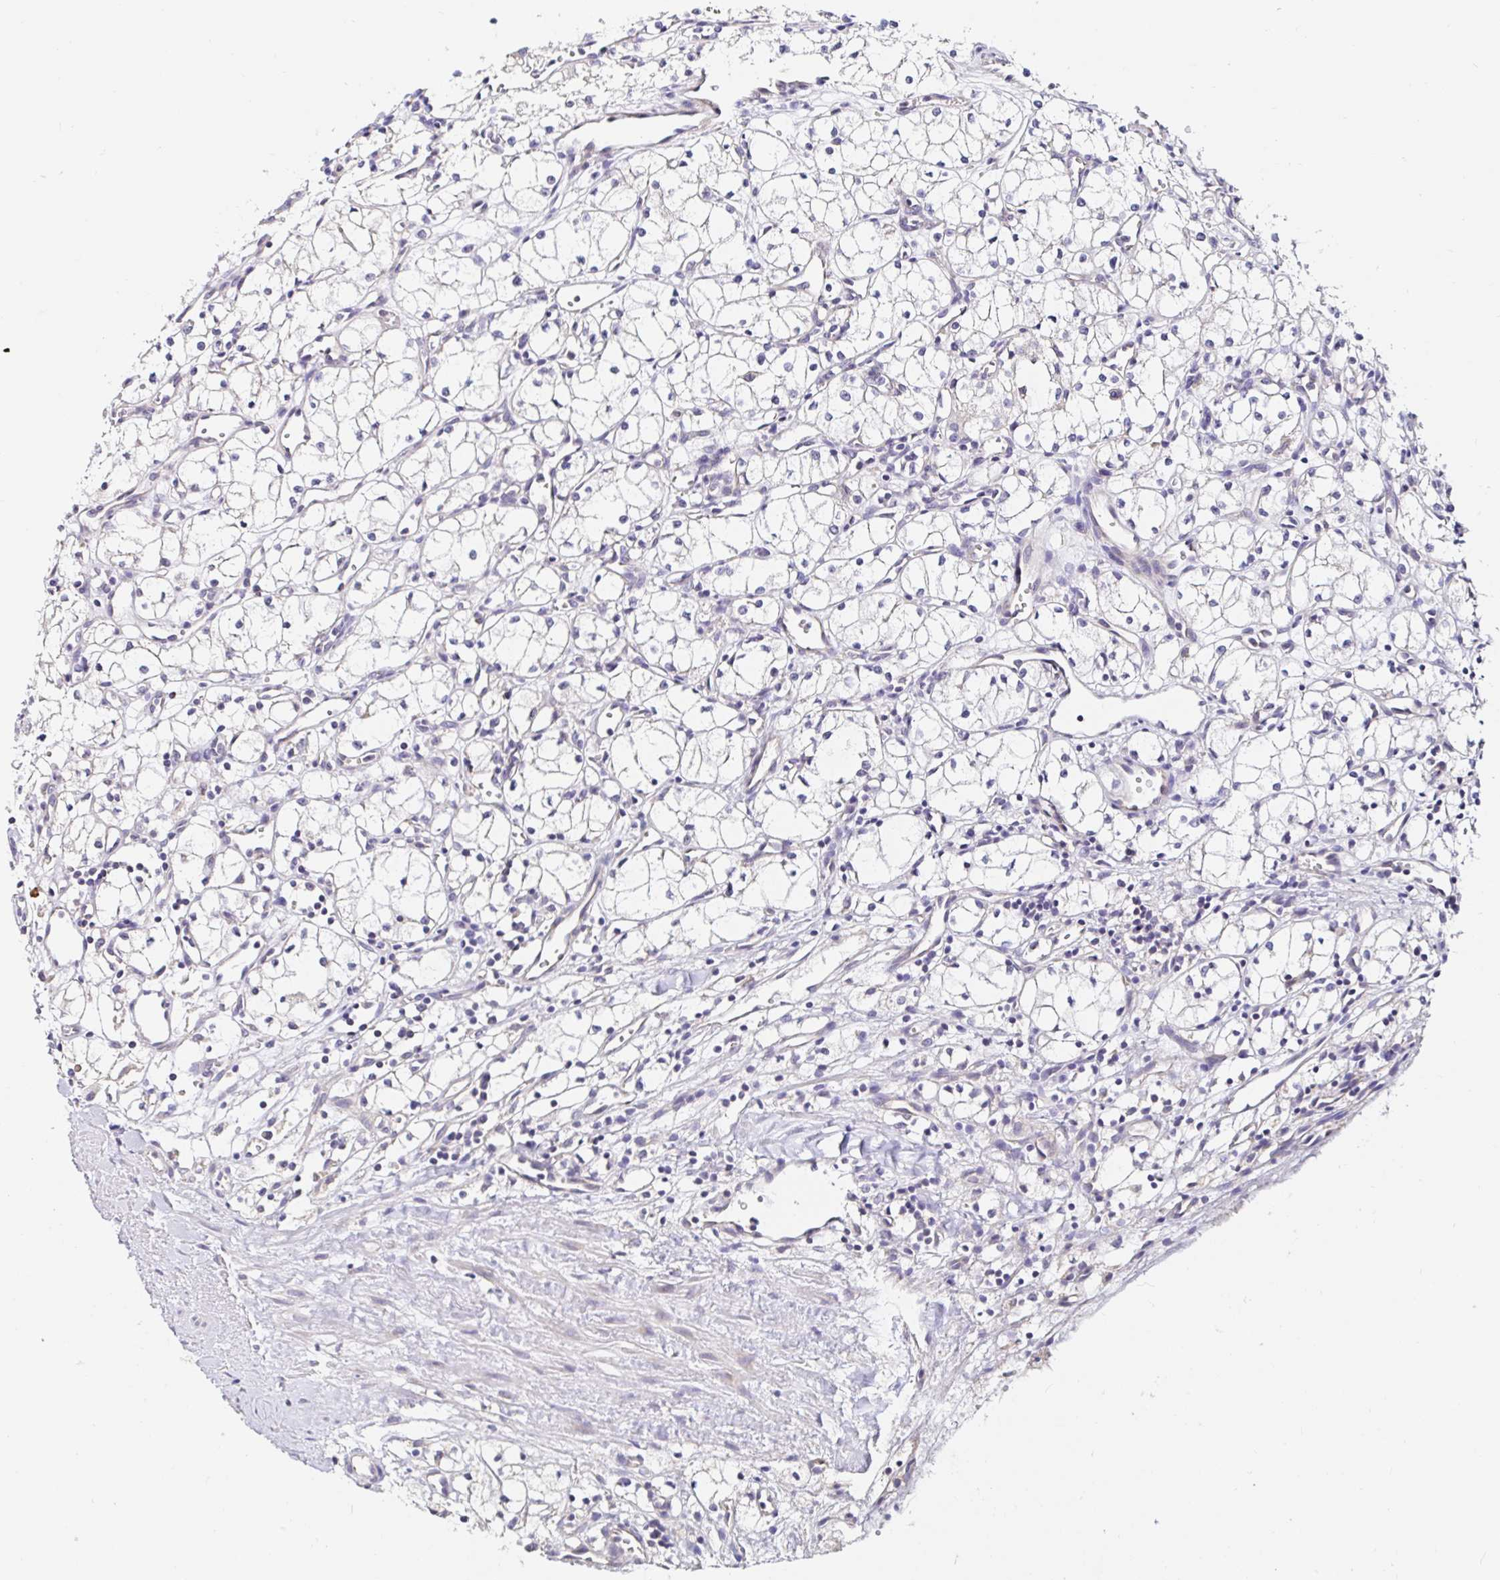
{"staining": {"intensity": "negative", "quantity": "none", "location": "none"}, "tissue": "renal cancer", "cell_type": "Tumor cells", "image_type": "cancer", "snomed": [{"axis": "morphology", "description": "Adenocarcinoma, NOS"}, {"axis": "topography", "description": "Kidney"}], "caption": "Immunohistochemistry (IHC) micrograph of neoplastic tissue: renal cancer (adenocarcinoma) stained with DAB reveals no significant protein expression in tumor cells.", "gene": "VSIG2", "patient": {"sex": "male", "age": 59}}